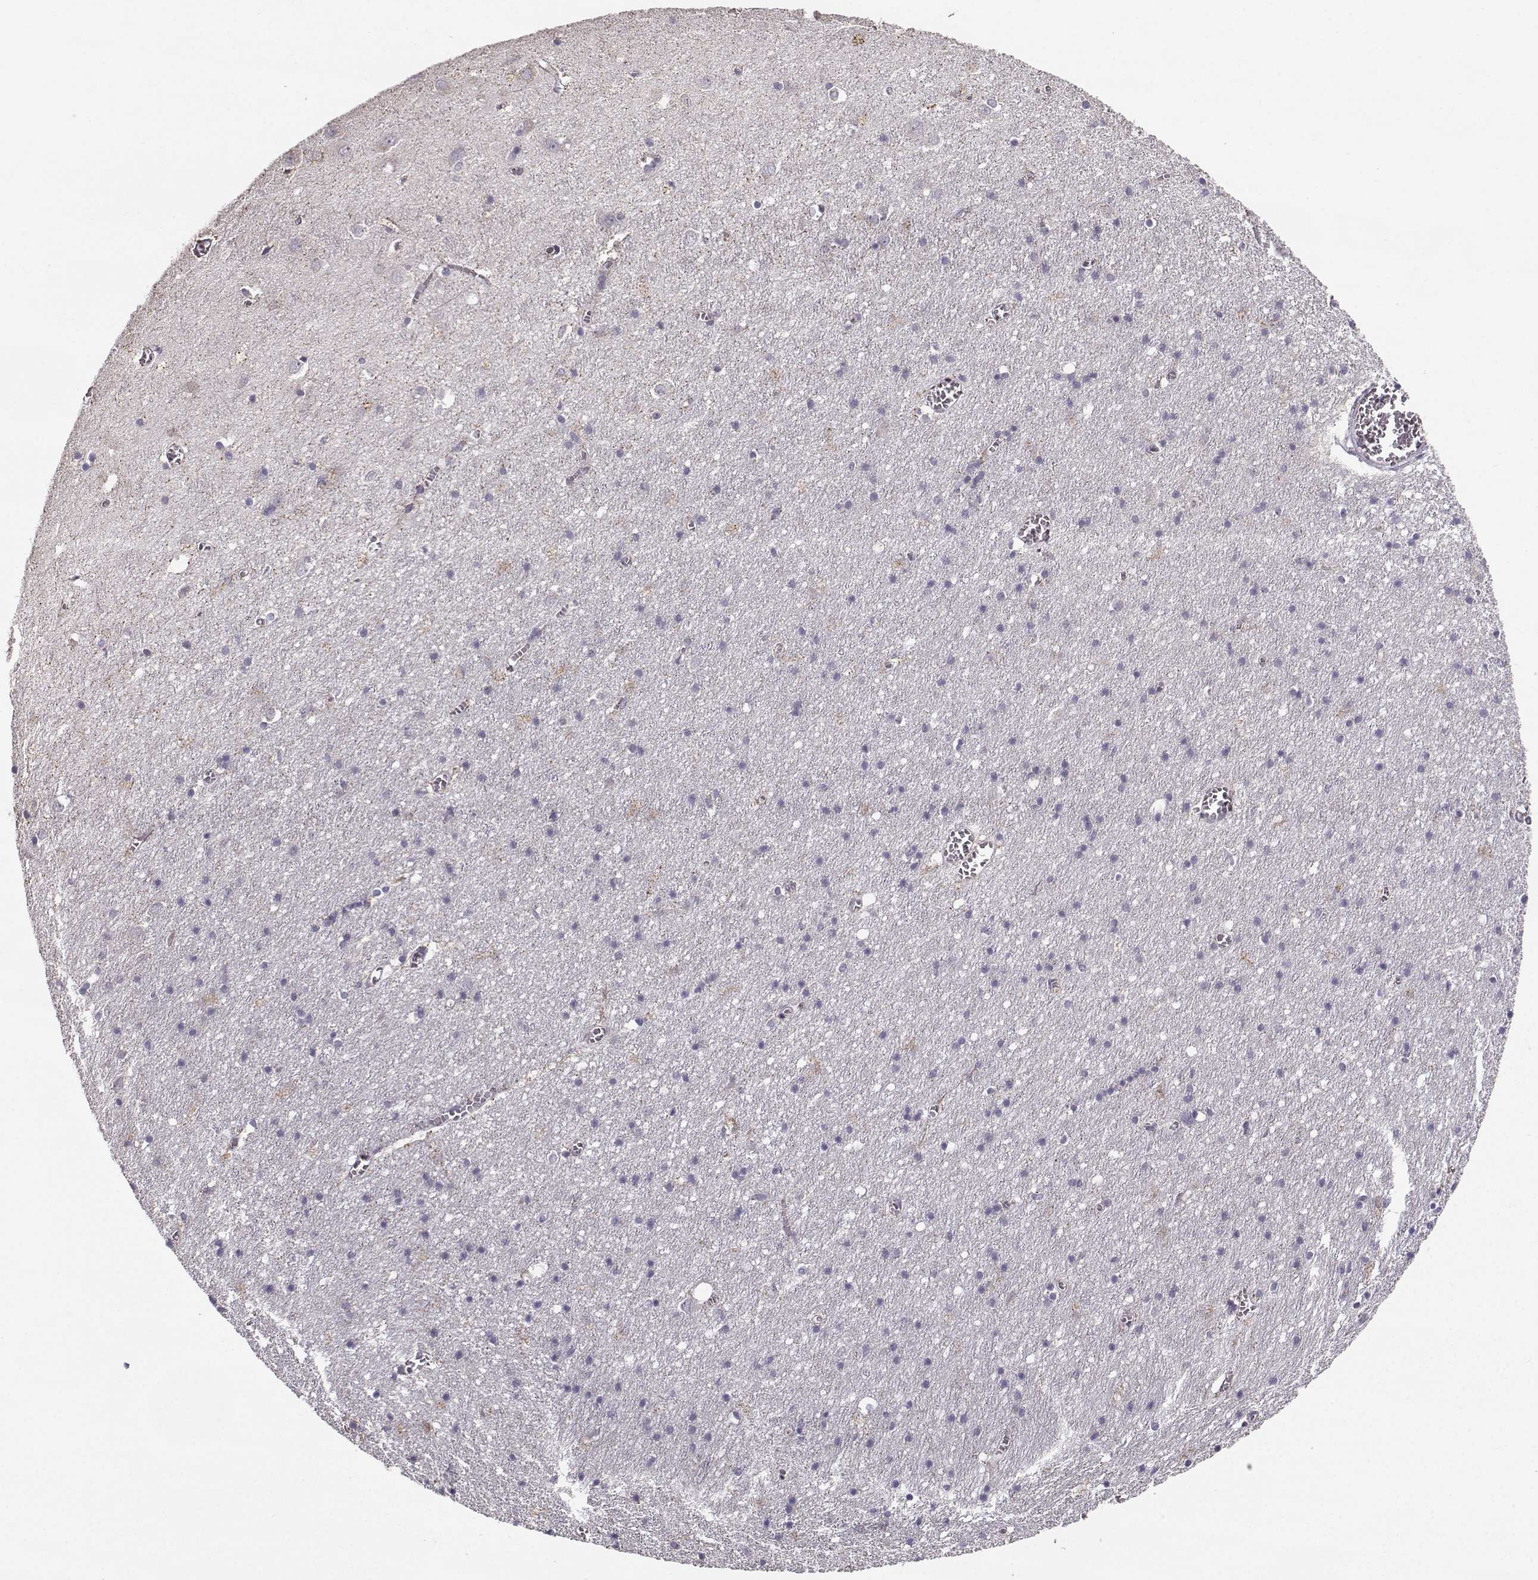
{"staining": {"intensity": "negative", "quantity": "none", "location": "none"}, "tissue": "cerebral cortex", "cell_type": "Endothelial cells", "image_type": "normal", "snomed": [{"axis": "morphology", "description": "Normal tissue, NOS"}, {"axis": "topography", "description": "Cerebral cortex"}], "caption": "Cerebral cortex was stained to show a protein in brown. There is no significant staining in endothelial cells. (DAB (3,3'-diaminobenzidine) IHC visualized using brightfield microscopy, high magnification).", "gene": "TSPYL5", "patient": {"sex": "male", "age": 70}}